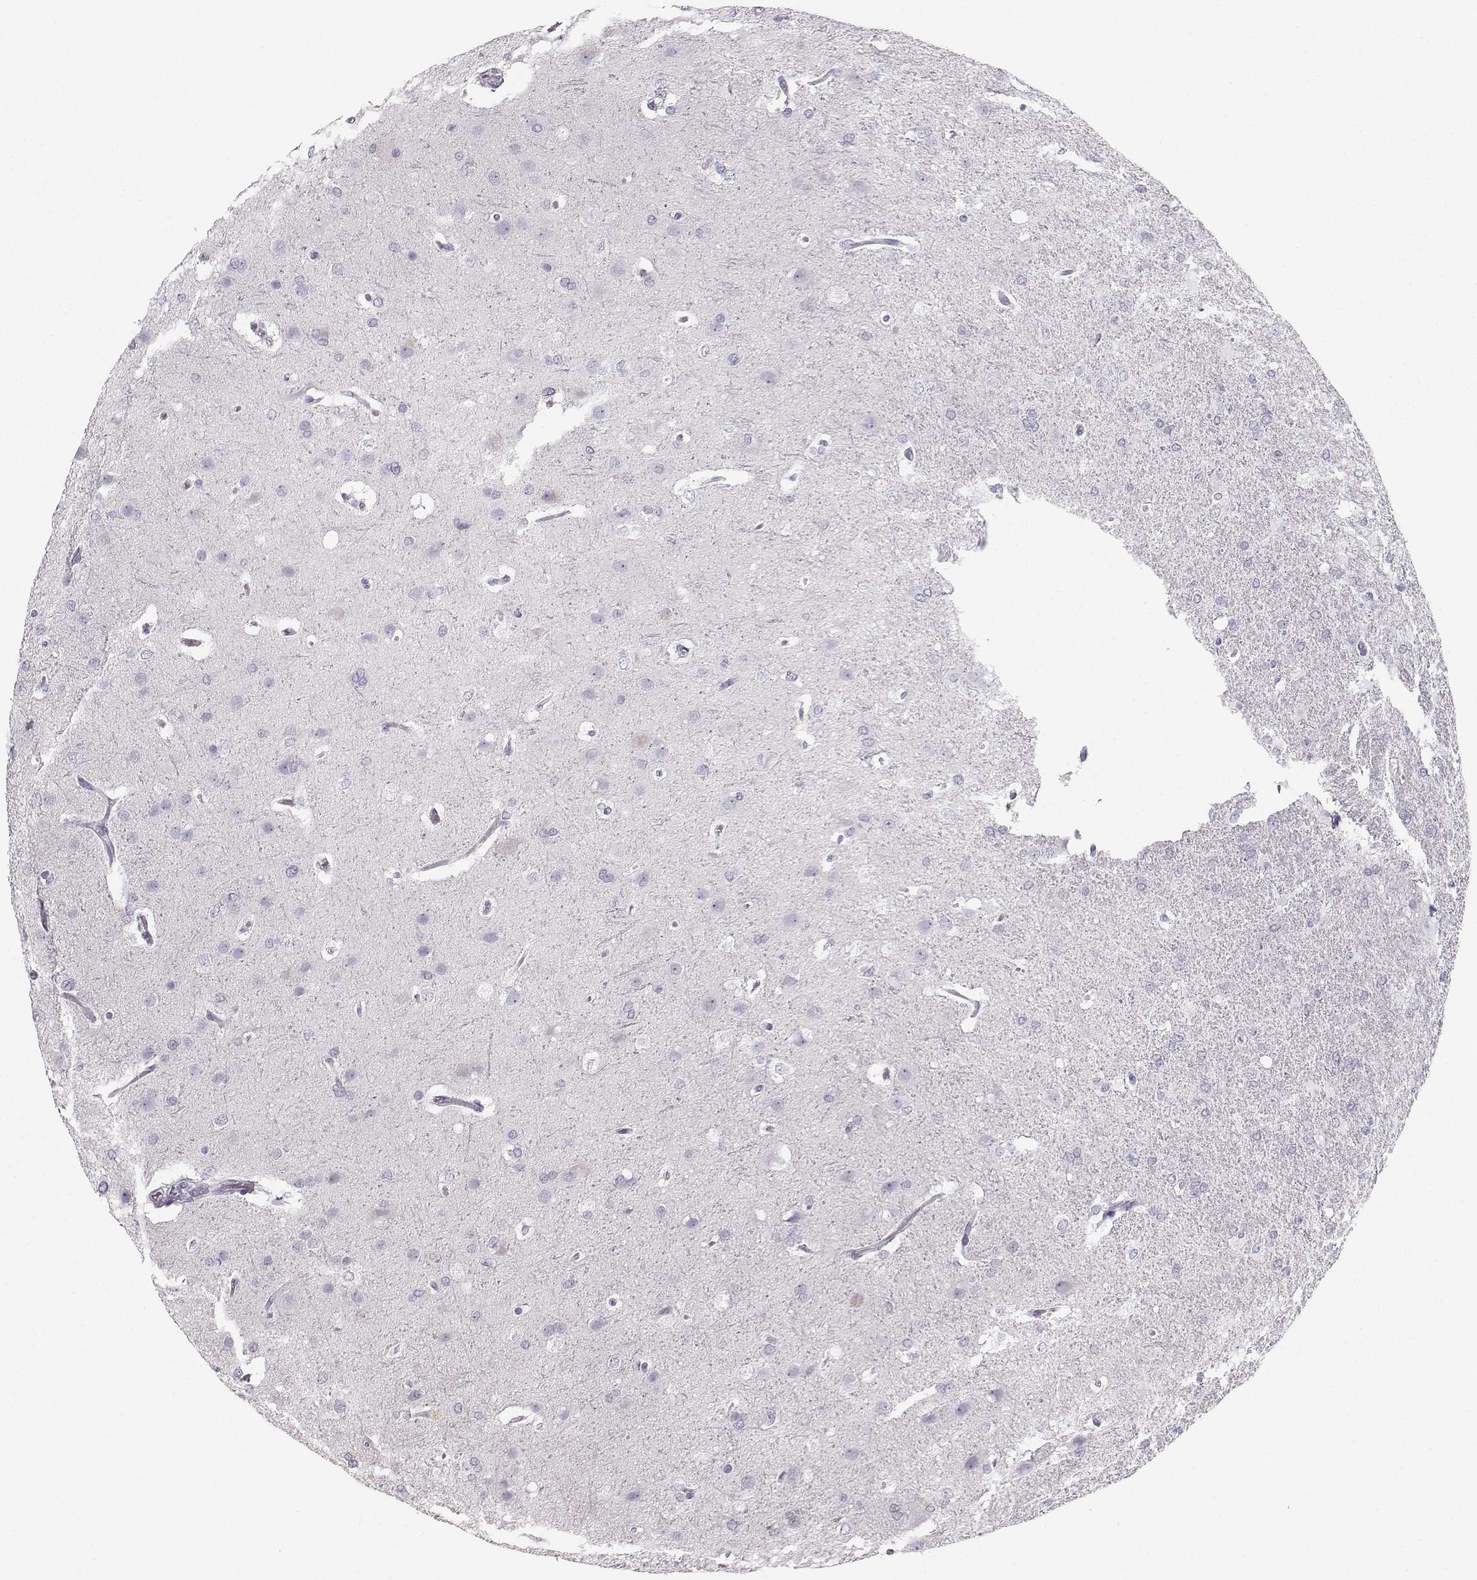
{"staining": {"intensity": "negative", "quantity": "none", "location": "none"}, "tissue": "glioma", "cell_type": "Tumor cells", "image_type": "cancer", "snomed": [{"axis": "morphology", "description": "Glioma, malignant, High grade"}, {"axis": "topography", "description": "Brain"}], "caption": "DAB immunohistochemical staining of malignant glioma (high-grade) displays no significant staining in tumor cells.", "gene": "CASR", "patient": {"sex": "male", "age": 68}}